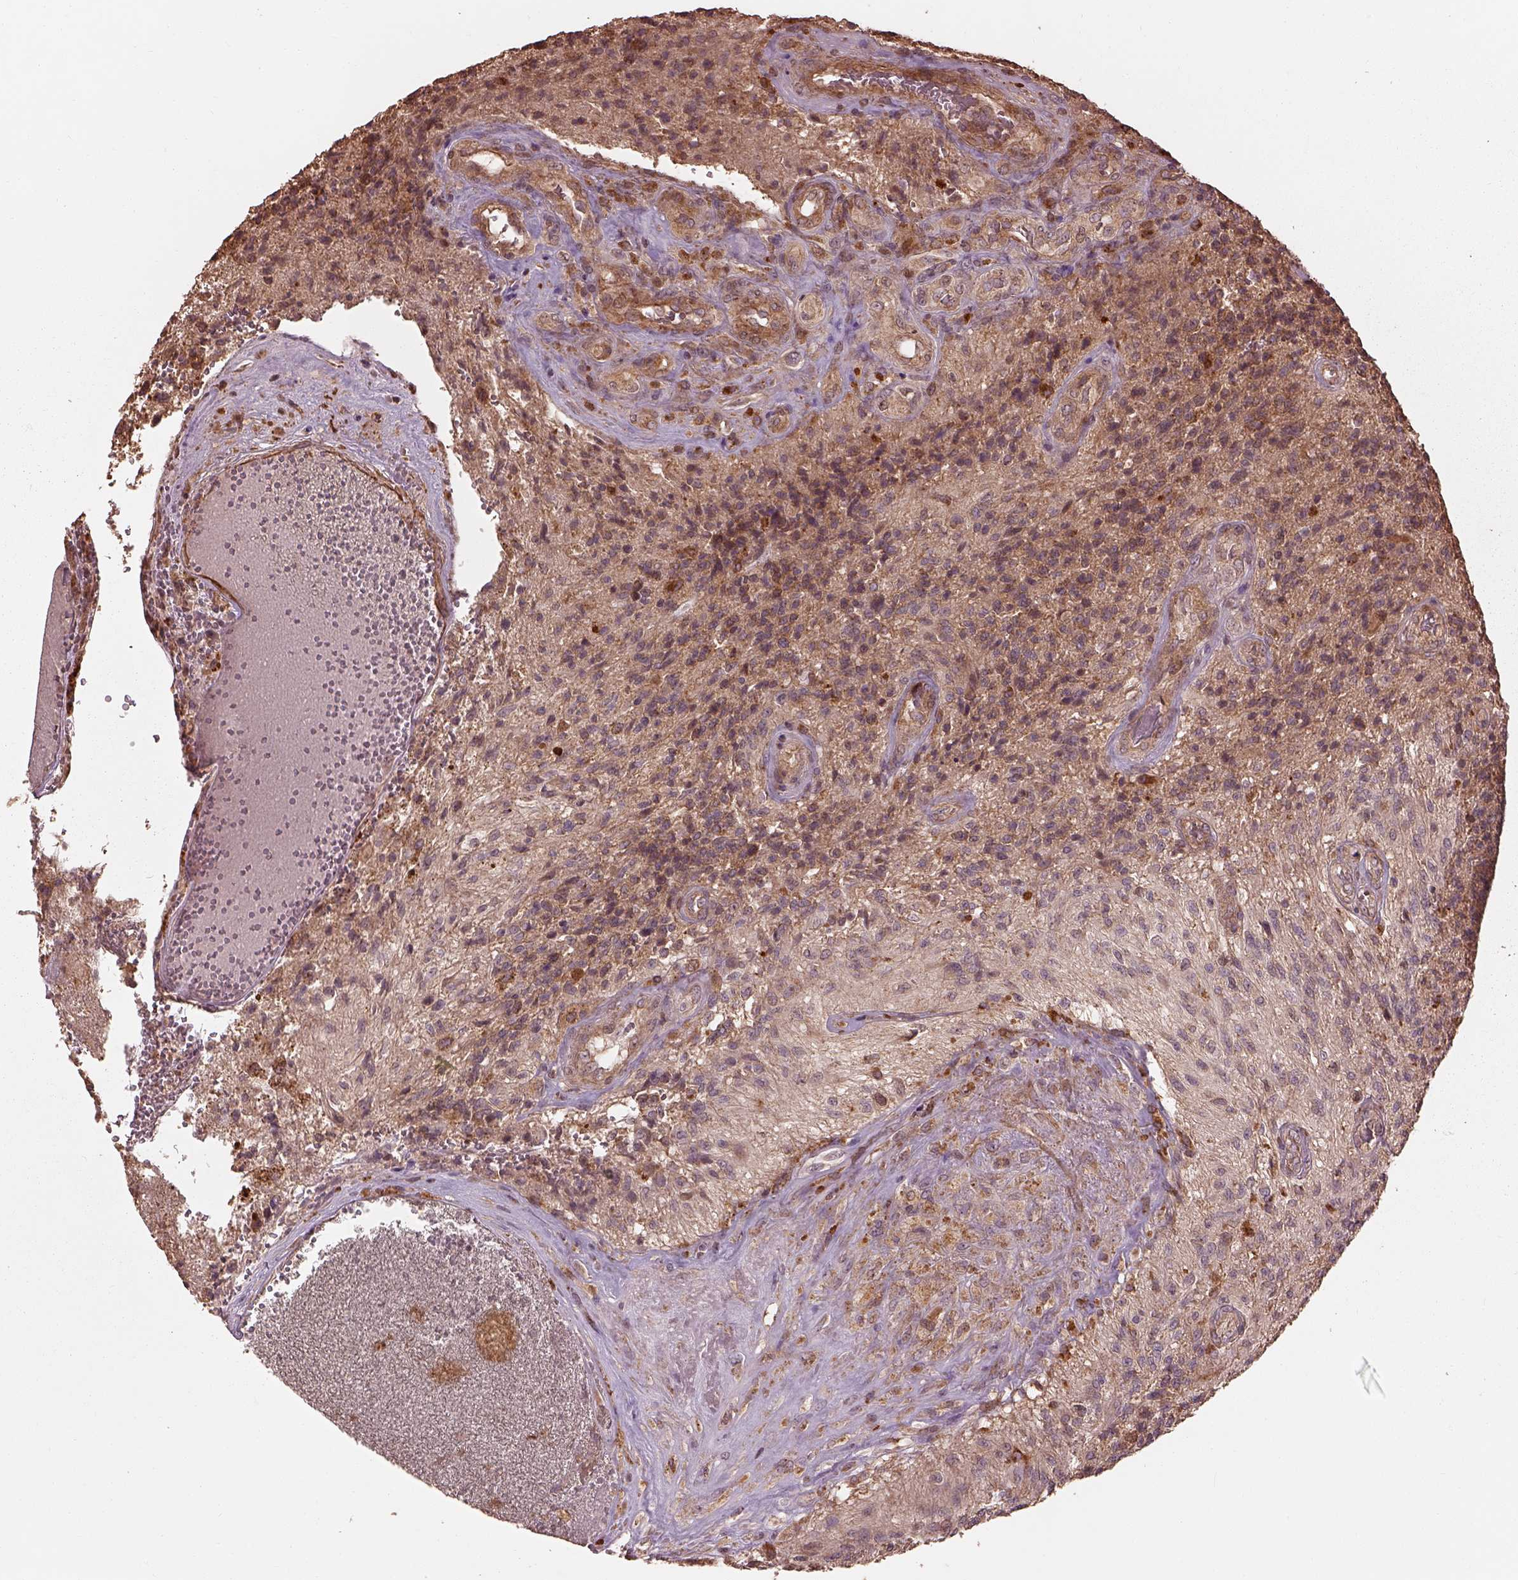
{"staining": {"intensity": "negative", "quantity": "none", "location": "none"}, "tissue": "glioma", "cell_type": "Tumor cells", "image_type": "cancer", "snomed": [{"axis": "morphology", "description": "Glioma, malignant, High grade"}, {"axis": "topography", "description": "Brain"}], "caption": "This is an immunohistochemistry image of high-grade glioma (malignant). There is no expression in tumor cells.", "gene": "METTL4", "patient": {"sex": "male", "age": 56}}